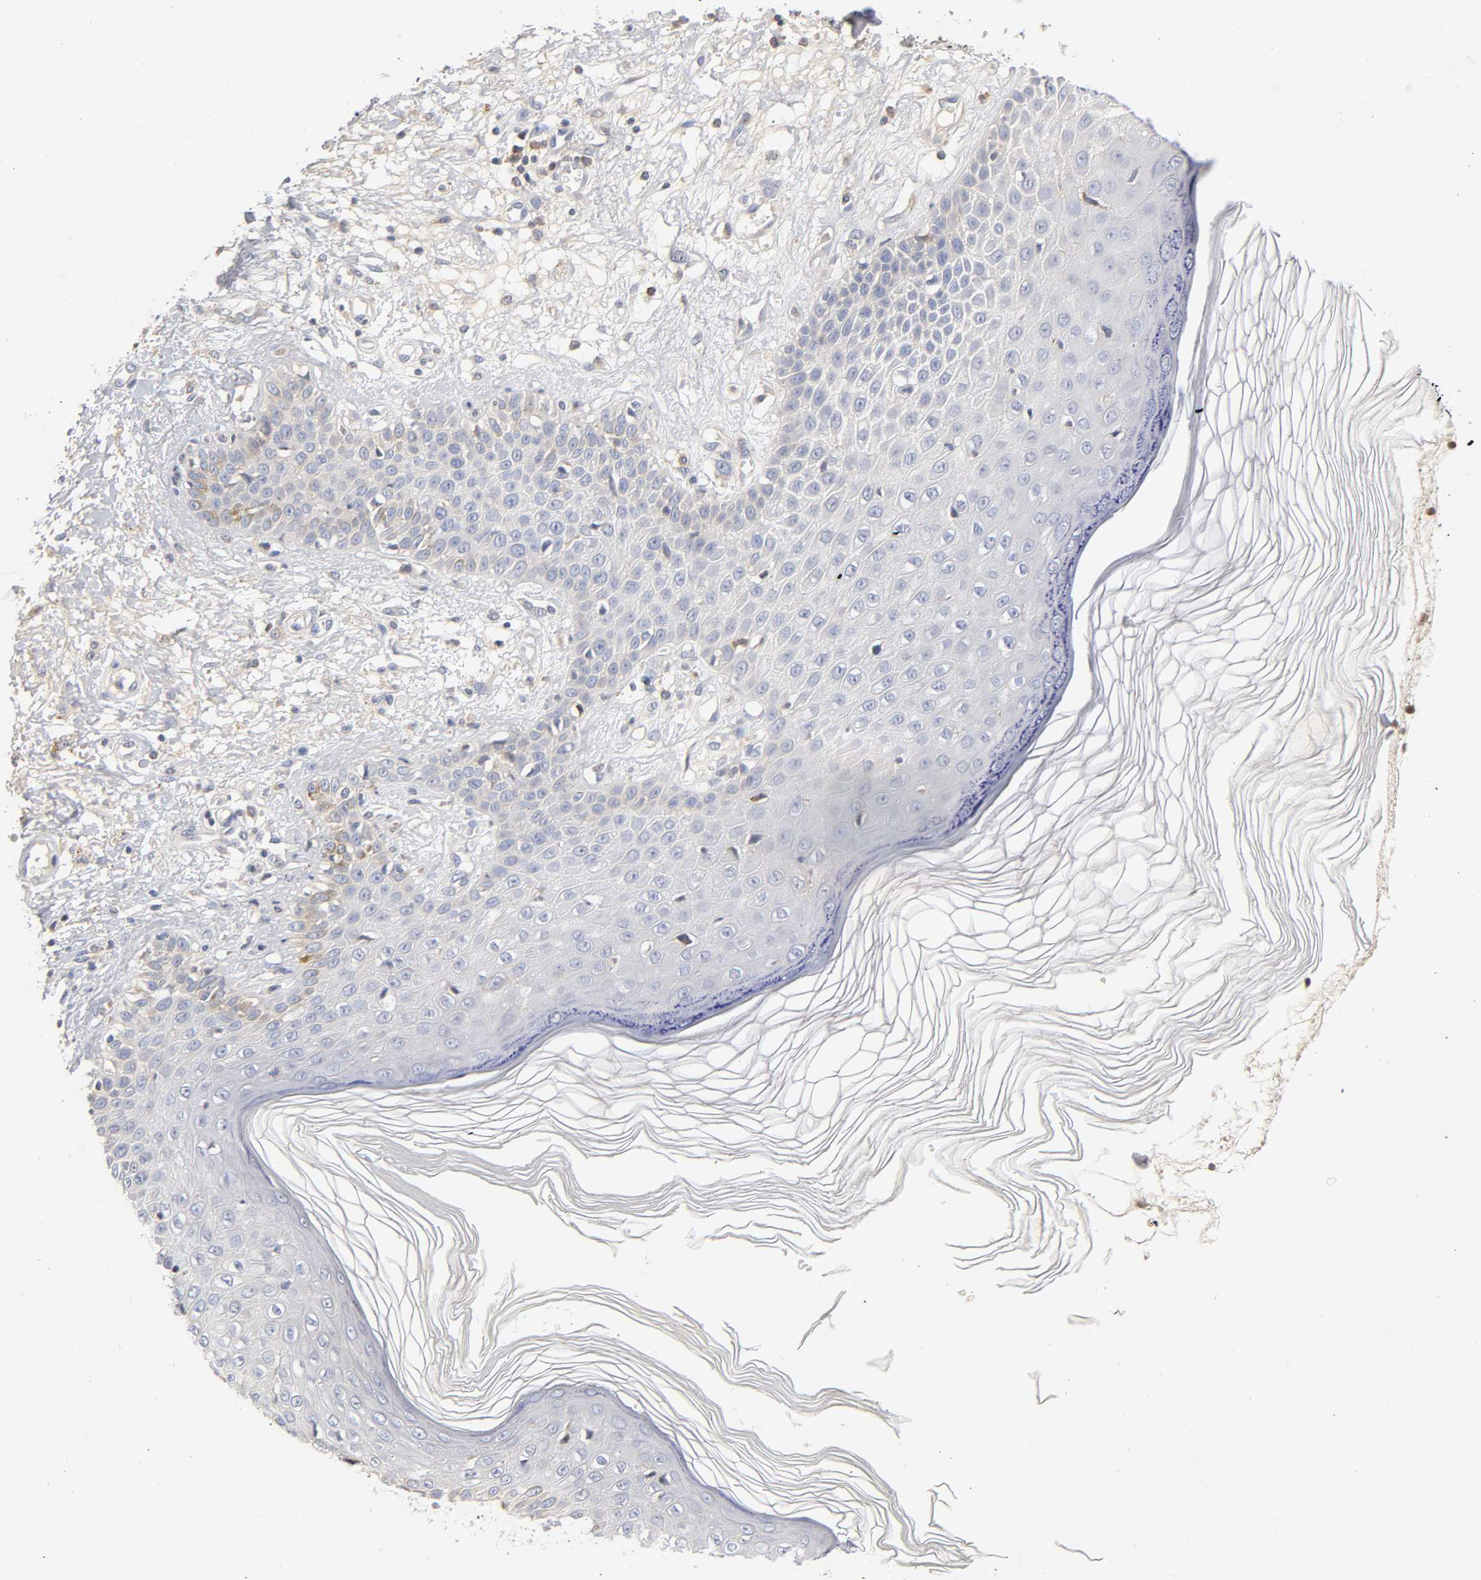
{"staining": {"intensity": "negative", "quantity": "none", "location": "none"}, "tissue": "skin cancer", "cell_type": "Tumor cells", "image_type": "cancer", "snomed": [{"axis": "morphology", "description": "Squamous cell carcinoma, NOS"}, {"axis": "topography", "description": "Skin"}], "caption": "A histopathology image of human skin cancer is negative for staining in tumor cells.", "gene": "RHOA", "patient": {"sex": "female", "age": 78}}